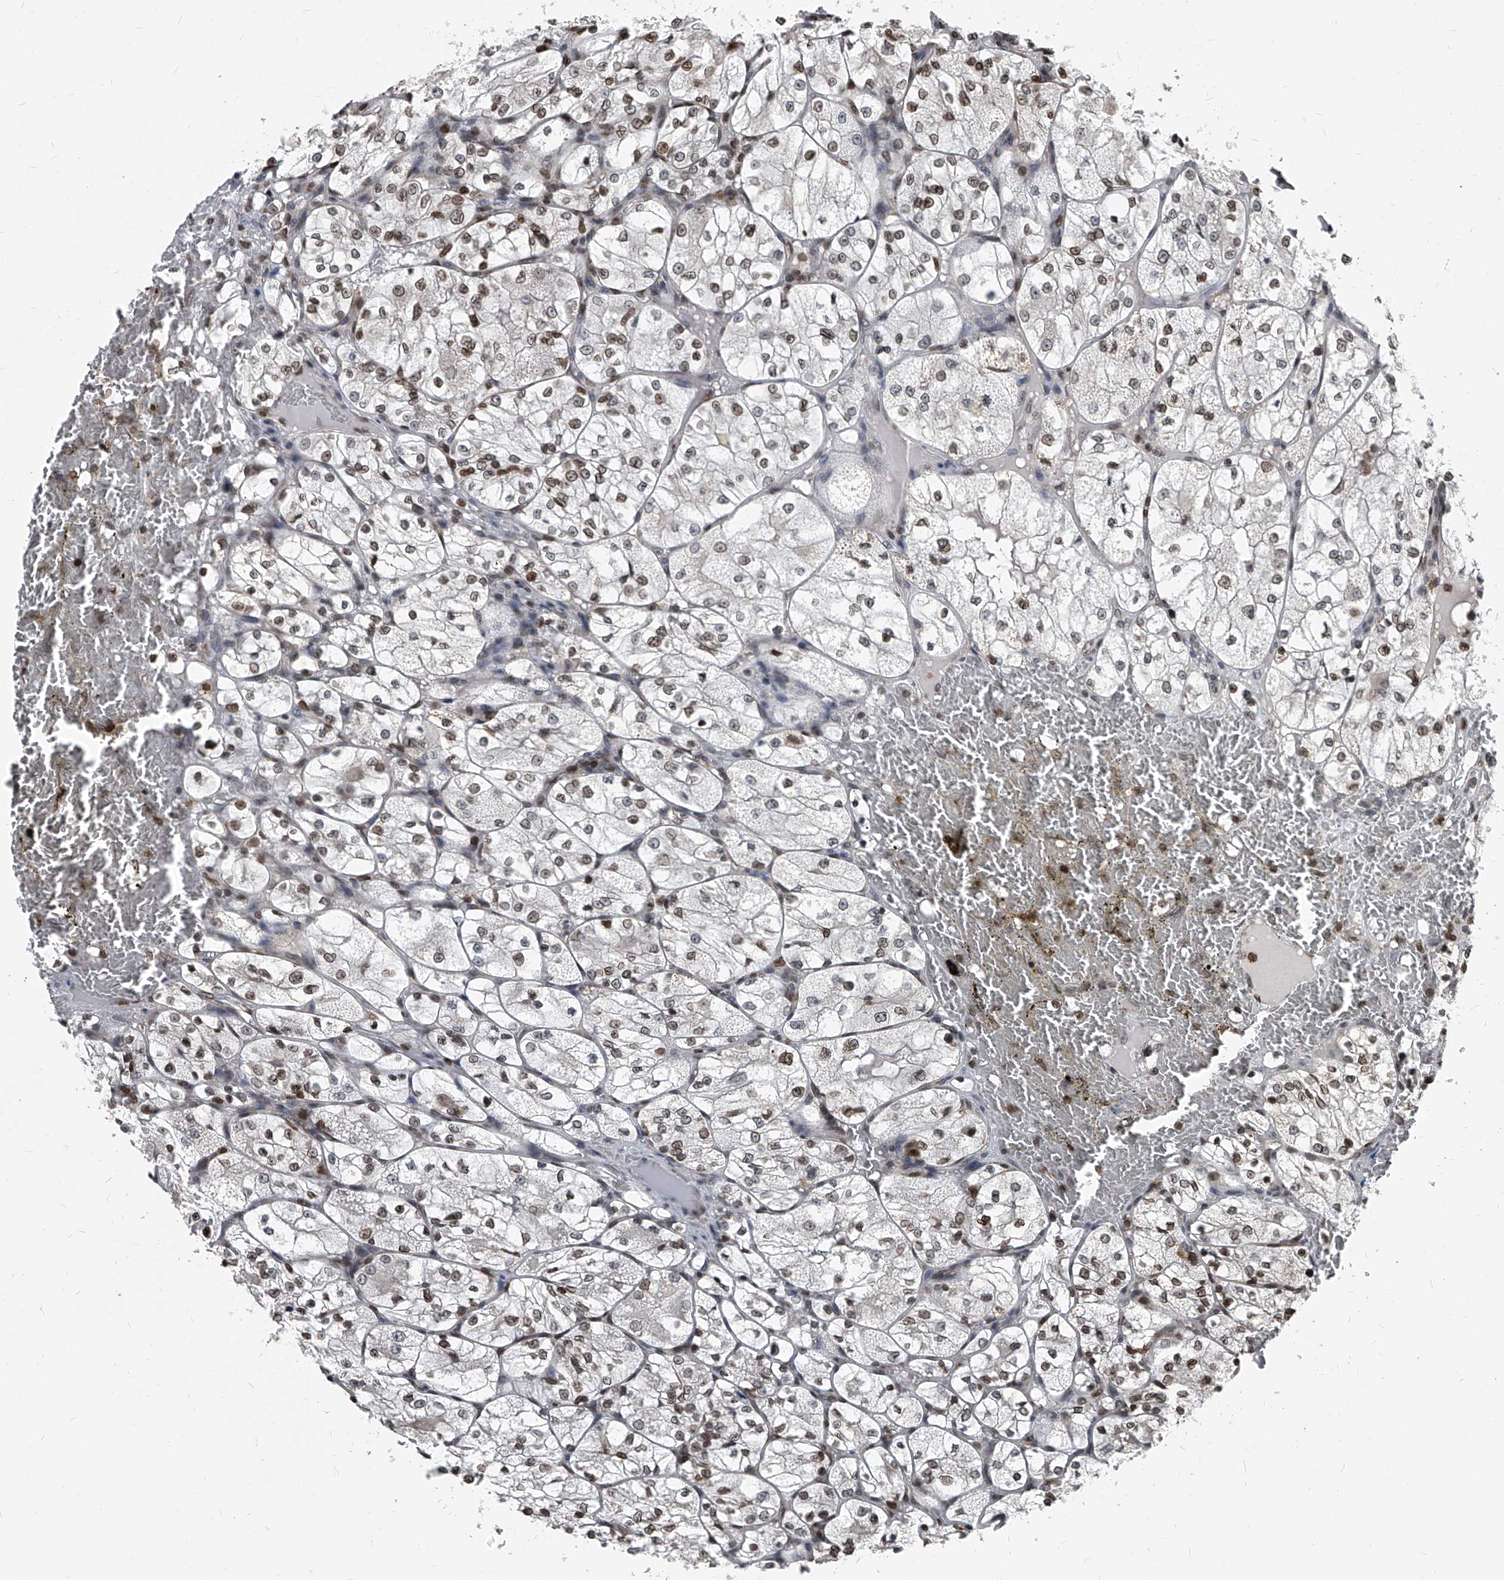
{"staining": {"intensity": "weak", "quantity": "25%-75%", "location": "nuclear"}, "tissue": "renal cancer", "cell_type": "Tumor cells", "image_type": "cancer", "snomed": [{"axis": "morphology", "description": "Adenocarcinoma, NOS"}, {"axis": "topography", "description": "Kidney"}], "caption": "Brown immunohistochemical staining in human renal cancer reveals weak nuclear expression in approximately 25%-75% of tumor cells. Immunohistochemistry stains the protein of interest in brown and the nuclei are stained blue.", "gene": "PHF20", "patient": {"sex": "female", "age": 69}}